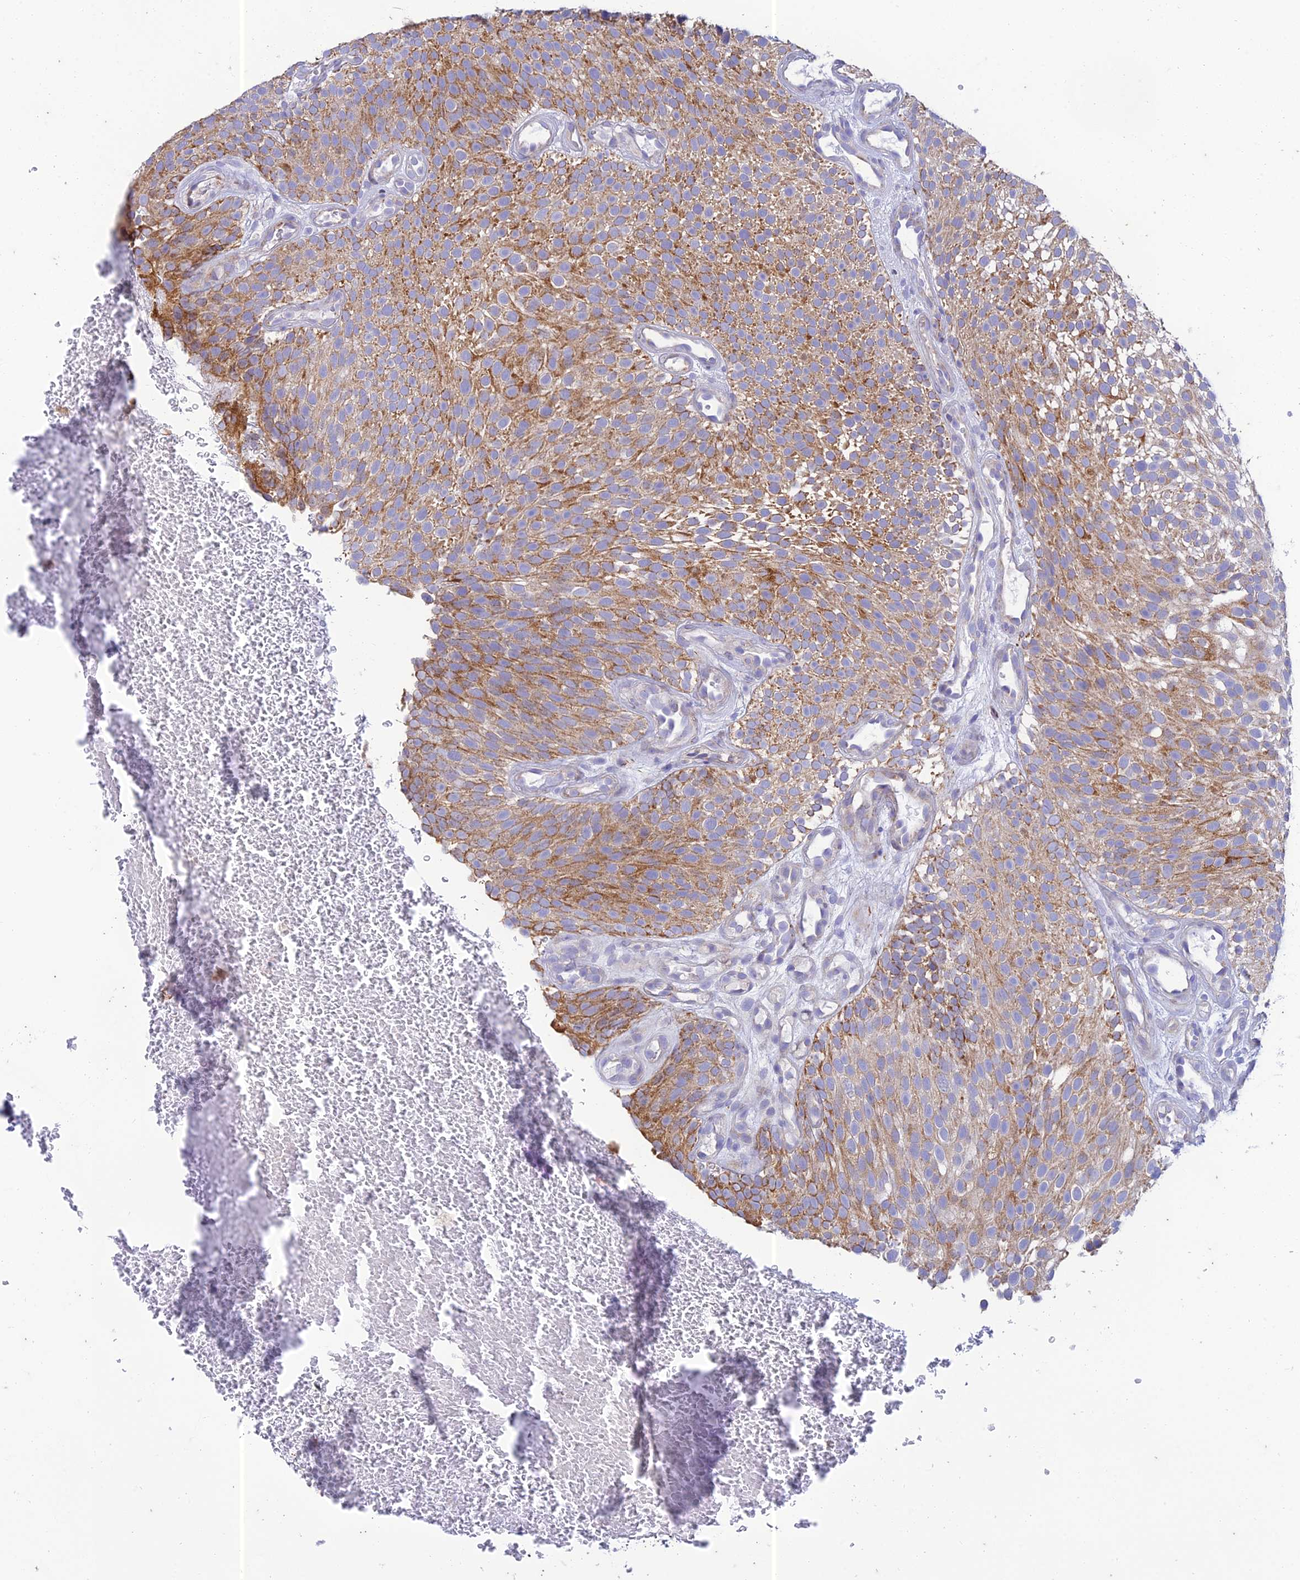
{"staining": {"intensity": "moderate", "quantity": ">75%", "location": "cytoplasmic/membranous"}, "tissue": "urothelial cancer", "cell_type": "Tumor cells", "image_type": "cancer", "snomed": [{"axis": "morphology", "description": "Urothelial carcinoma, Low grade"}, {"axis": "topography", "description": "Urinary bladder"}], "caption": "Immunohistochemical staining of human urothelial cancer reveals medium levels of moderate cytoplasmic/membranous protein positivity in about >75% of tumor cells. (brown staining indicates protein expression, while blue staining denotes nuclei).", "gene": "PTCD2", "patient": {"sex": "male", "age": 78}}